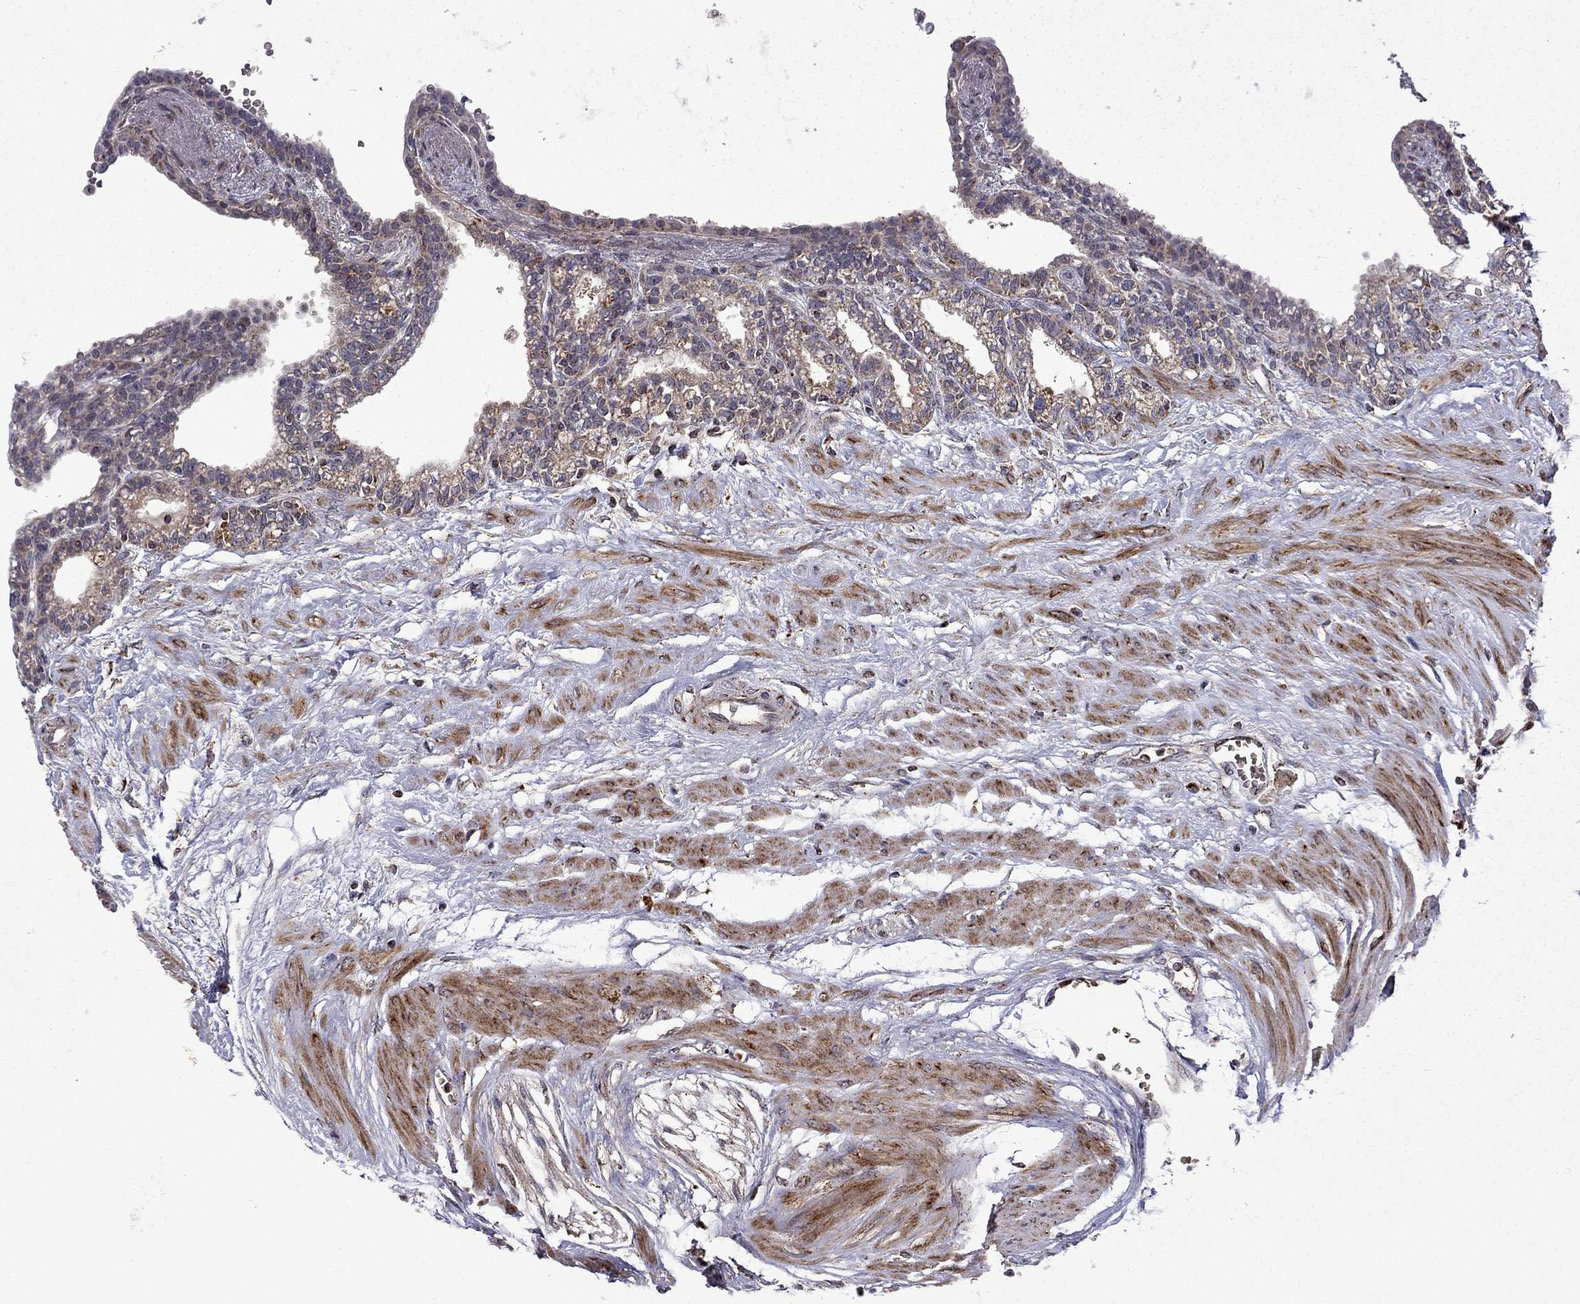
{"staining": {"intensity": "weak", "quantity": "<25%", "location": "cytoplasmic/membranous"}, "tissue": "seminal vesicle", "cell_type": "Glandular cells", "image_type": "normal", "snomed": [{"axis": "morphology", "description": "Normal tissue, NOS"}, {"axis": "morphology", "description": "Urothelial carcinoma, NOS"}, {"axis": "topography", "description": "Urinary bladder"}, {"axis": "topography", "description": "Seminal veicle"}], "caption": "Immunohistochemistry (IHC) histopathology image of normal seminal vesicle: seminal vesicle stained with DAB shows no significant protein positivity in glandular cells. The staining is performed using DAB brown chromogen with nuclei counter-stained in using hematoxylin.", "gene": "TAB2", "patient": {"sex": "male", "age": 76}}